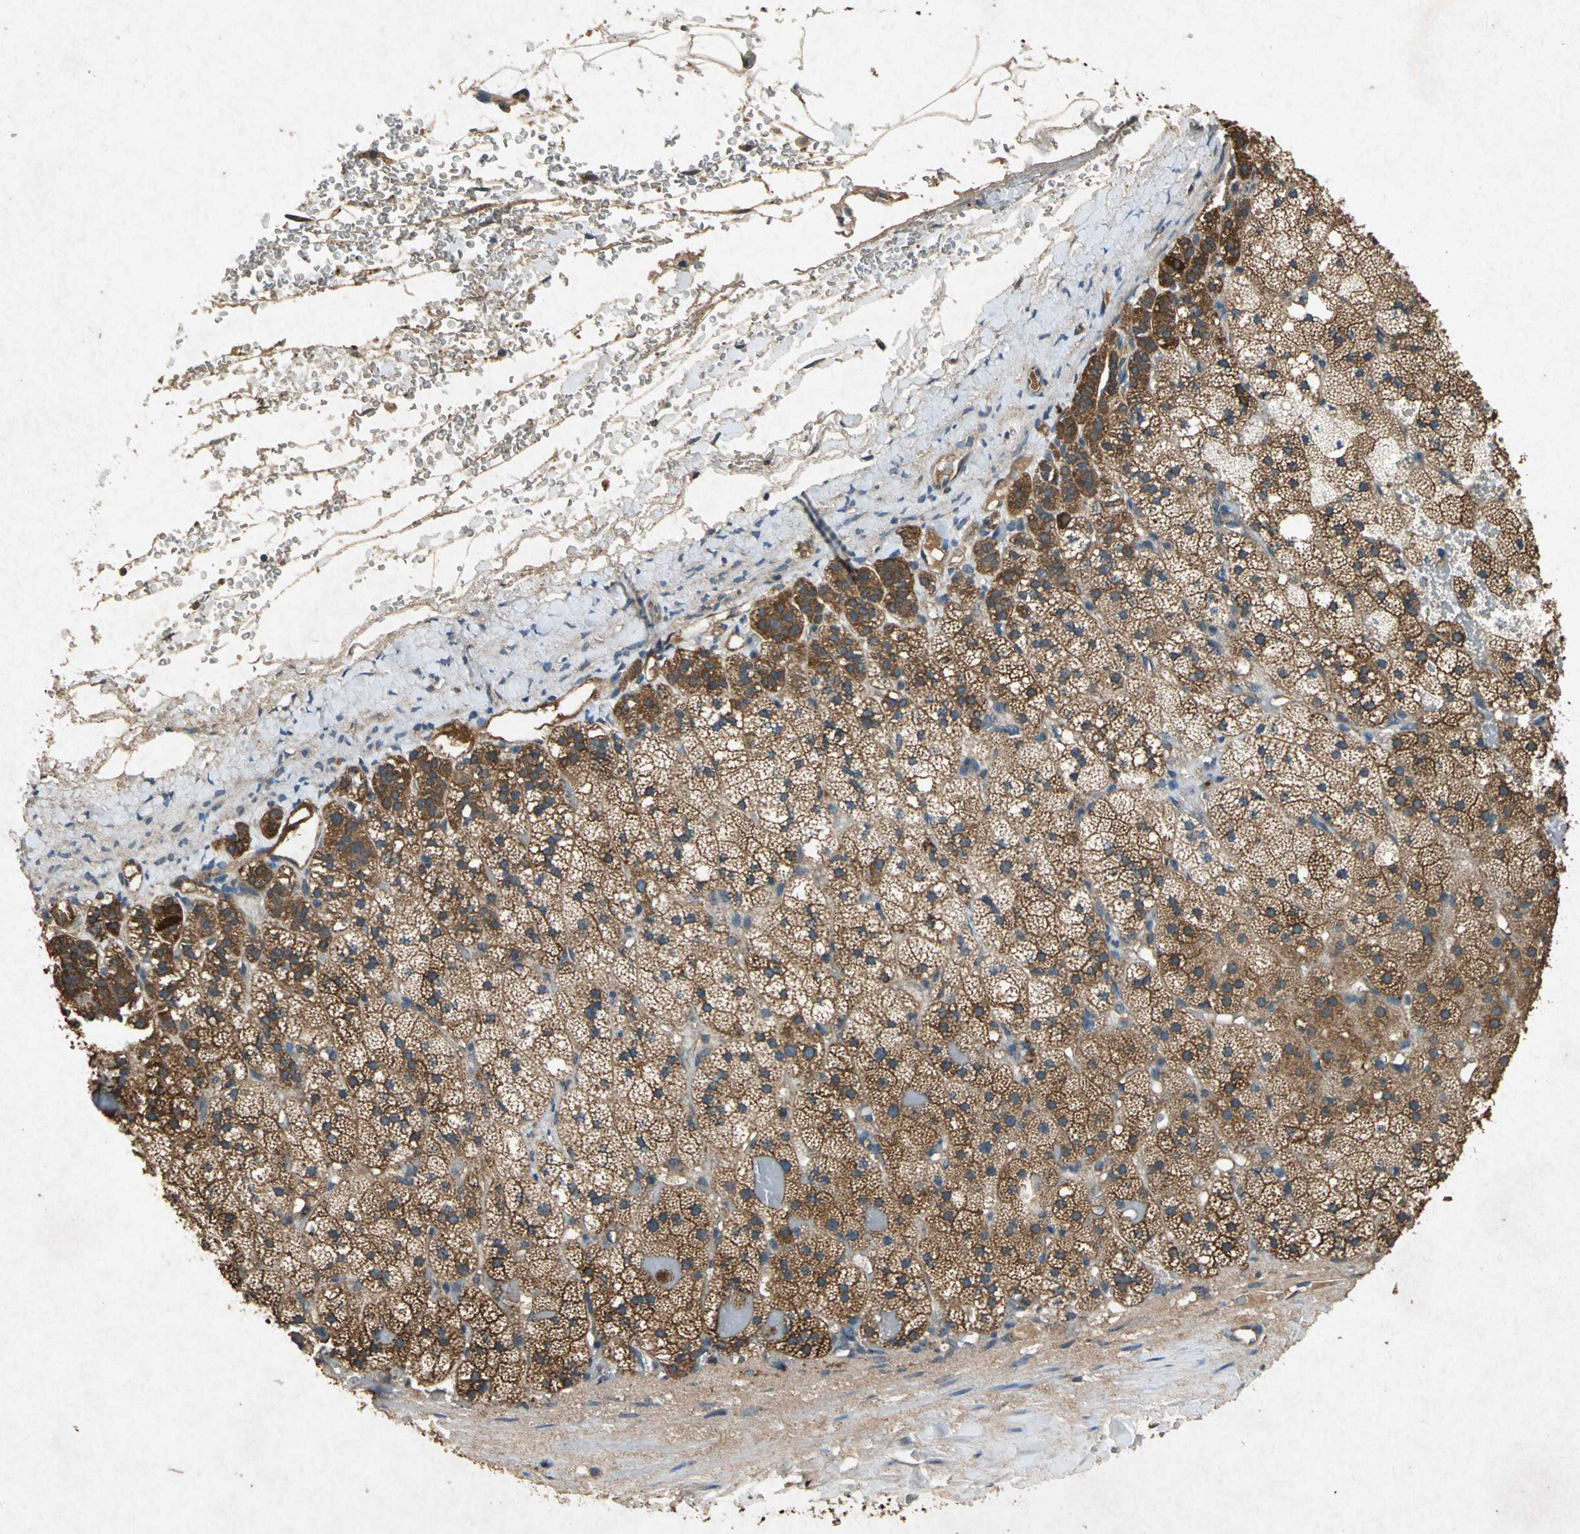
{"staining": {"intensity": "strong", "quantity": ">75%", "location": "cytoplasmic/membranous"}, "tissue": "adrenal gland", "cell_type": "Glandular cells", "image_type": "normal", "snomed": [{"axis": "morphology", "description": "Normal tissue, NOS"}, {"axis": "topography", "description": "Adrenal gland"}], "caption": "The micrograph shows immunohistochemical staining of unremarkable adrenal gland. There is strong cytoplasmic/membranous expression is identified in approximately >75% of glandular cells.", "gene": "HSP90AB1", "patient": {"sex": "male", "age": 35}}